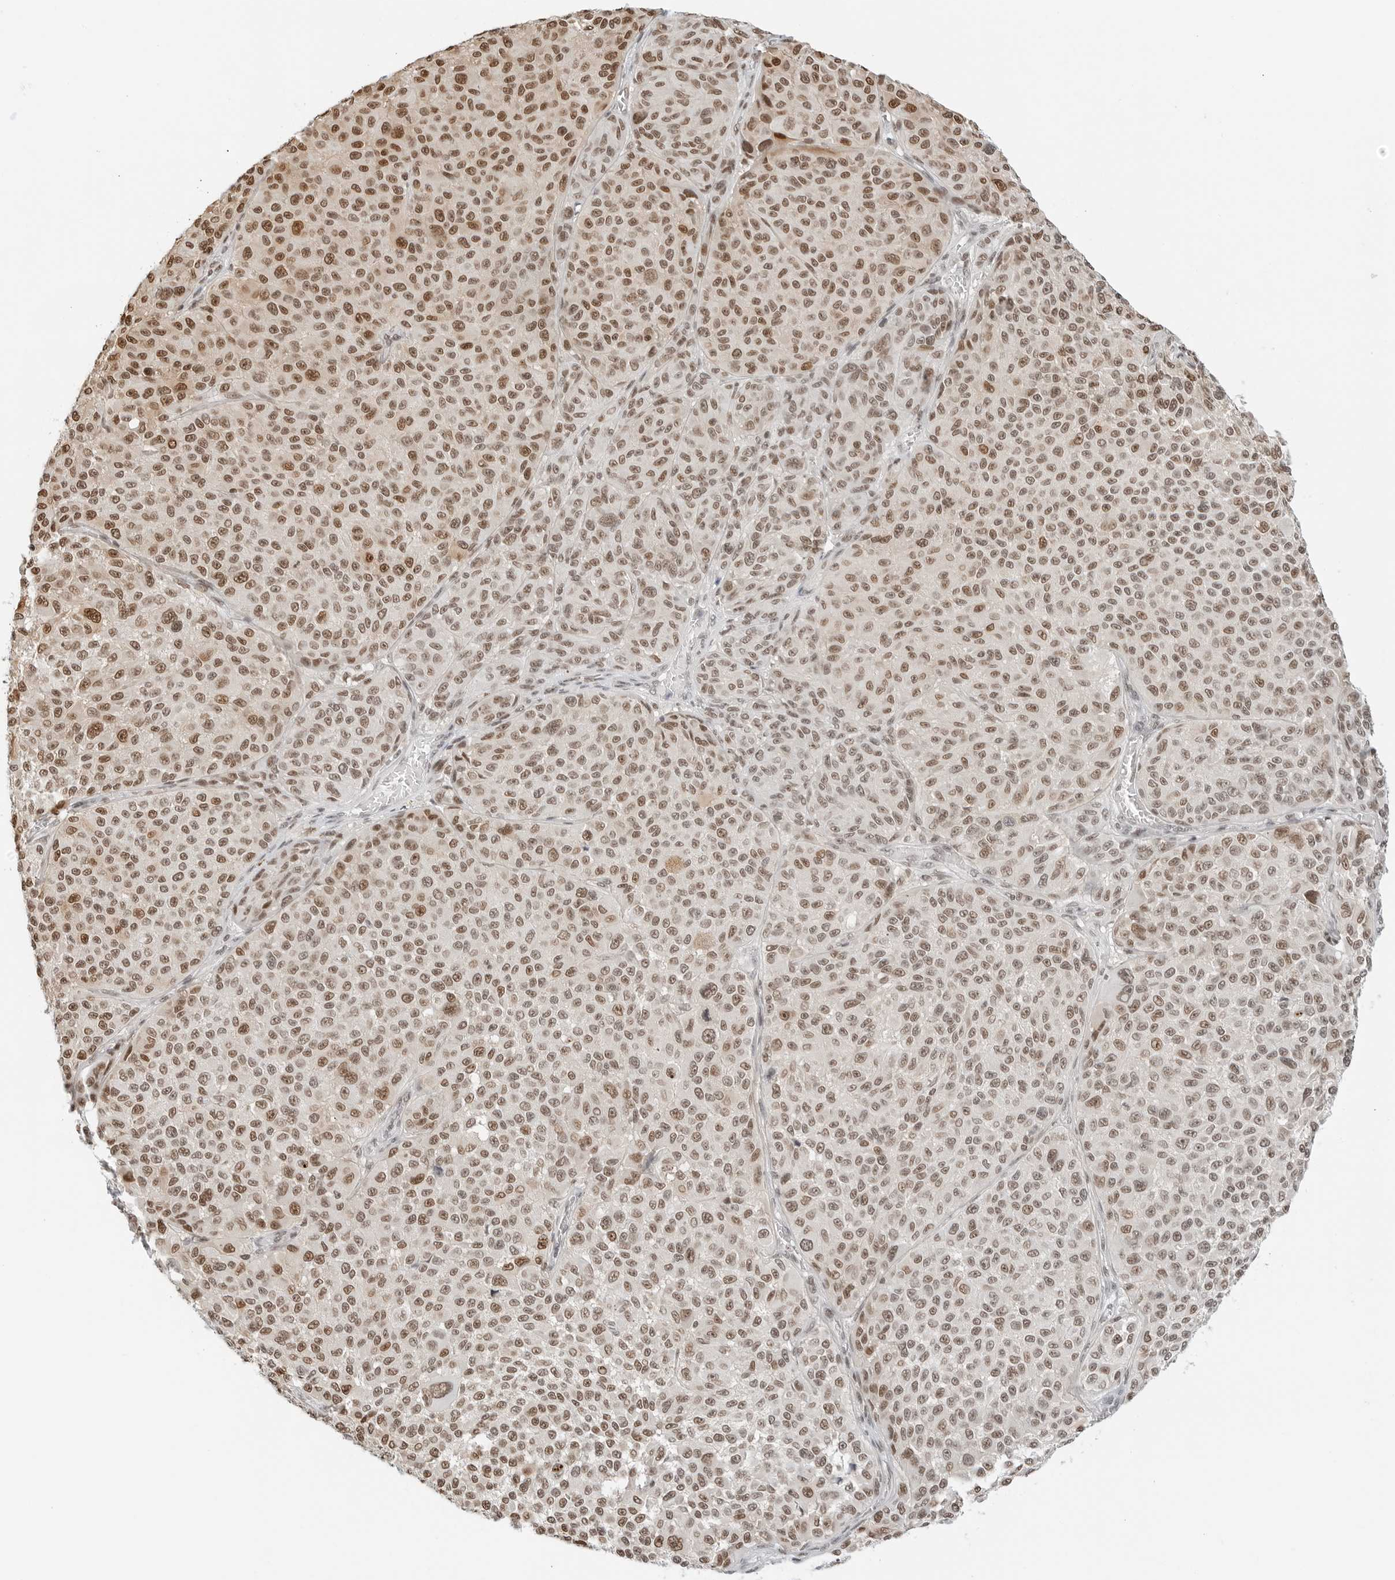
{"staining": {"intensity": "moderate", "quantity": ">75%", "location": "nuclear"}, "tissue": "melanoma", "cell_type": "Tumor cells", "image_type": "cancer", "snomed": [{"axis": "morphology", "description": "Malignant melanoma, NOS"}, {"axis": "topography", "description": "Skin"}], "caption": "Immunohistochemistry staining of malignant melanoma, which displays medium levels of moderate nuclear staining in approximately >75% of tumor cells indicating moderate nuclear protein staining. The staining was performed using DAB (3,3'-diaminobenzidine) (brown) for protein detection and nuclei were counterstained in hematoxylin (blue).", "gene": "CRTC2", "patient": {"sex": "male", "age": 83}}